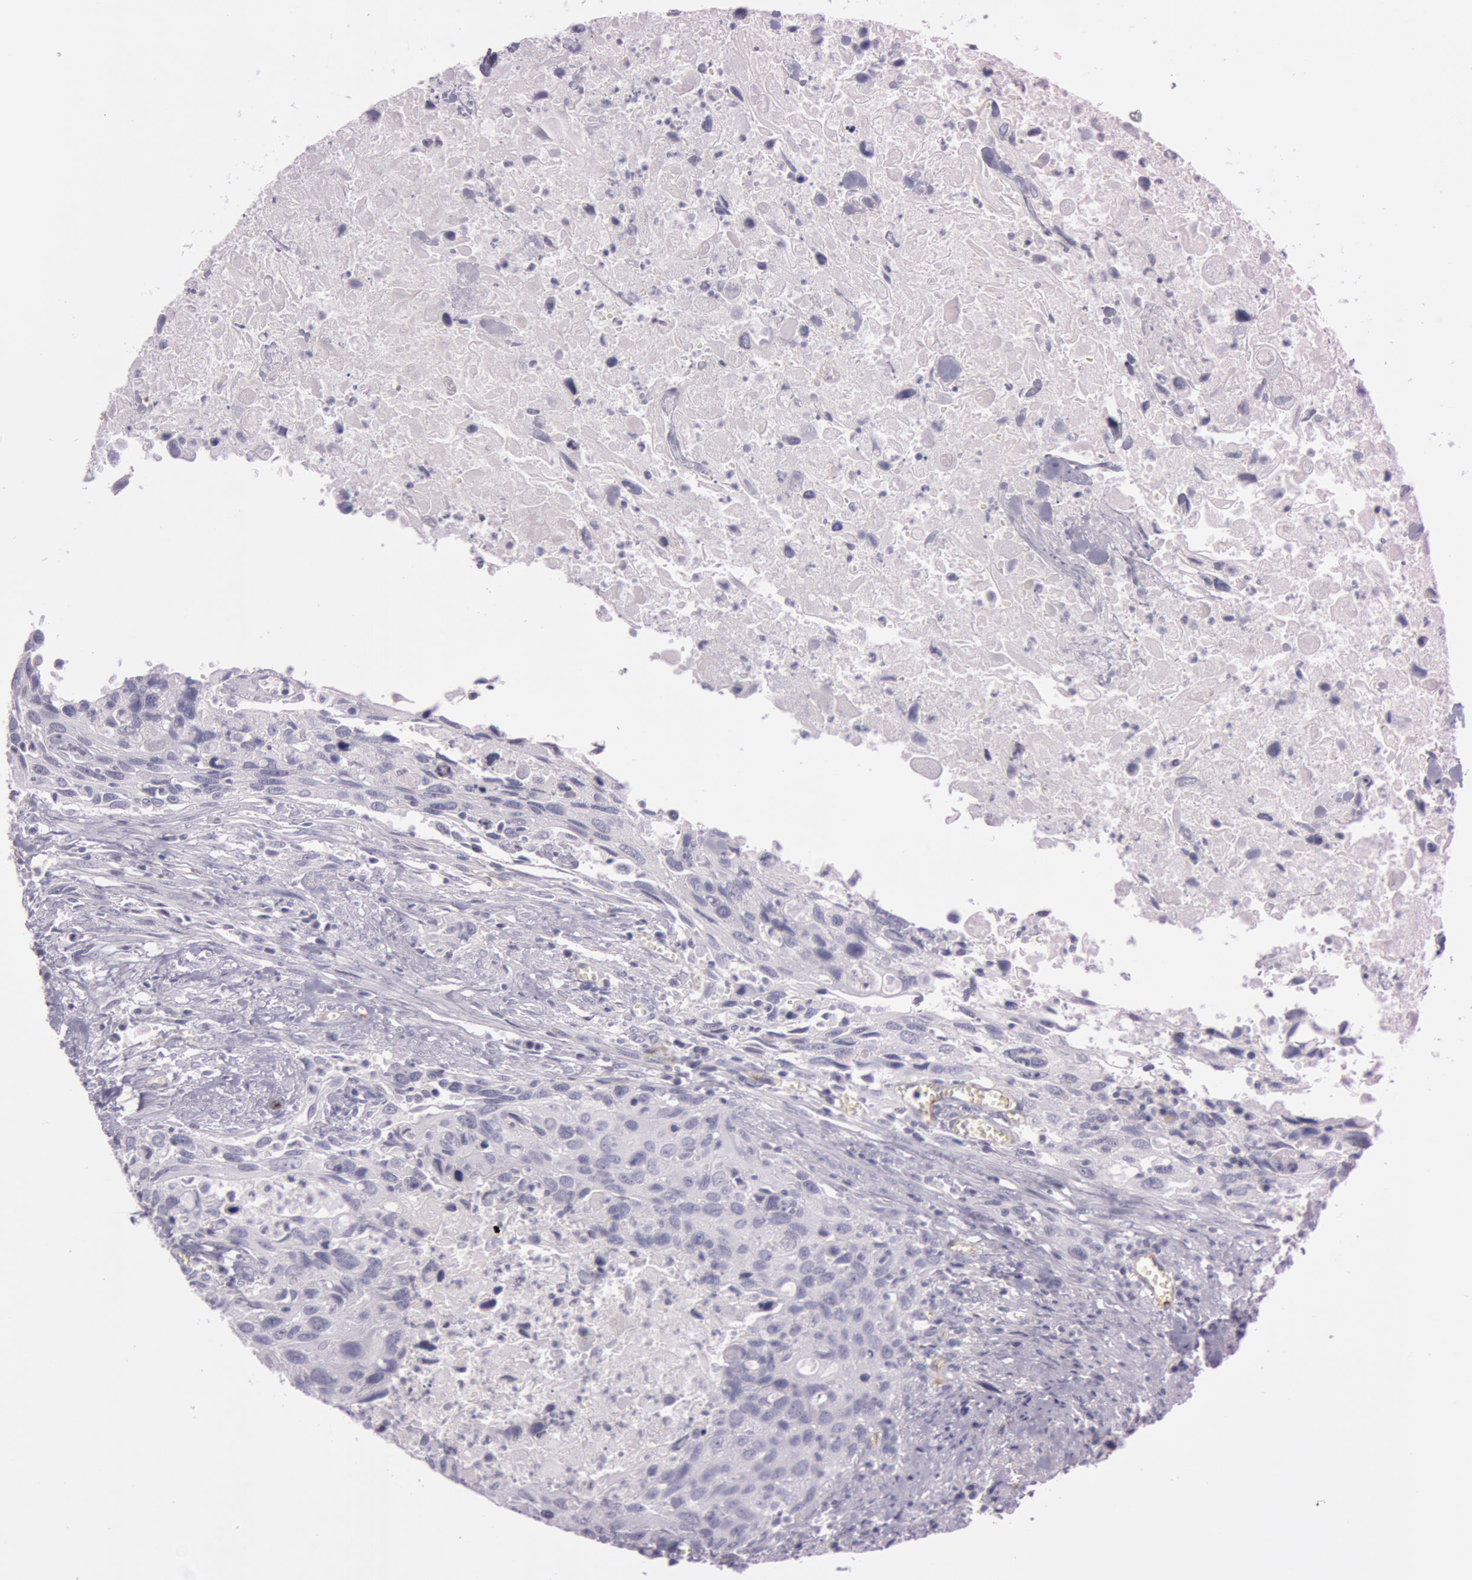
{"staining": {"intensity": "negative", "quantity": "none", "location": "none"}, "tissue": "urothelial cancer", "cell_type": "Tumor cells", "image_type": "cancer", "snomed": [{"axis": "morphology", "description": "Urothelial carcinoma, High grade"}, {"axis": "topography", "description": "Urinary bladder"}], "caption": "Immunohistochemical staining of human urothelial cancer exhibits no significant positivity in tumor cells.", "gene": "FOLH1", "patient": {"sex": "male", "age": 71}}